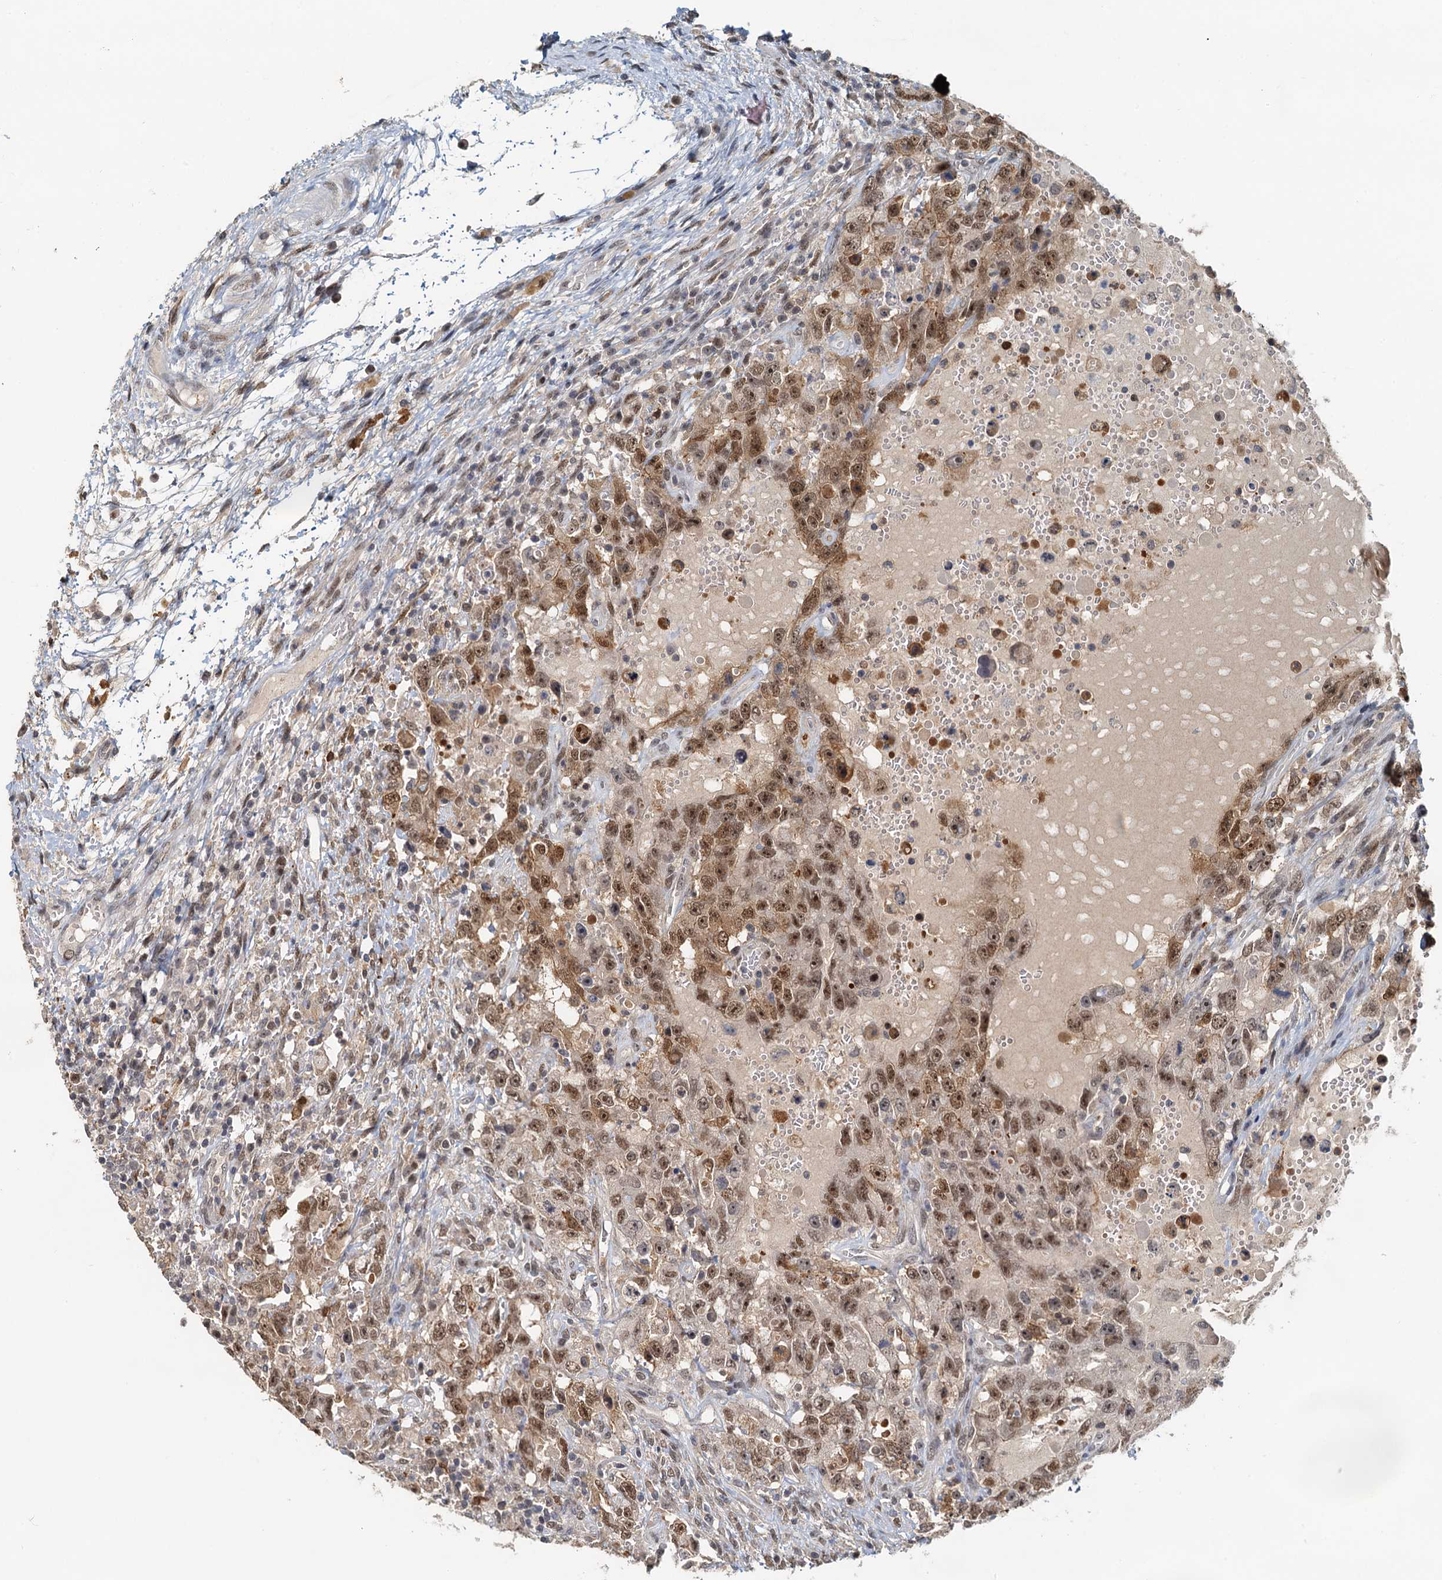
{"staining": {"intensity": "moderate", "quantity": ">75%", "location": "nuclear"}, "tissue": "testis cancer", "cell_type": "Tumor cells", "image_type": "cancer", "snomed": [{"axis": "morphology", "description": "Carcinoma, Embryonal, NOS"}, {"axis": "topography", "description": "Testis"}], "caption": "High-magnification brightfield microscopy of testis embryonal carcinoma stained with DAB (3,3'-diaminobenzidine) (brown) and counterstained with hematoxylin (blue). tumor cells exhibit moderate nuclear positivity is seen in approximately>75% of cells. (brown staining indicates protein expression, while blue staining denotes nuclei).", "gene": "SPINDOC", "patient": {"sex": "male", "age": 26}}